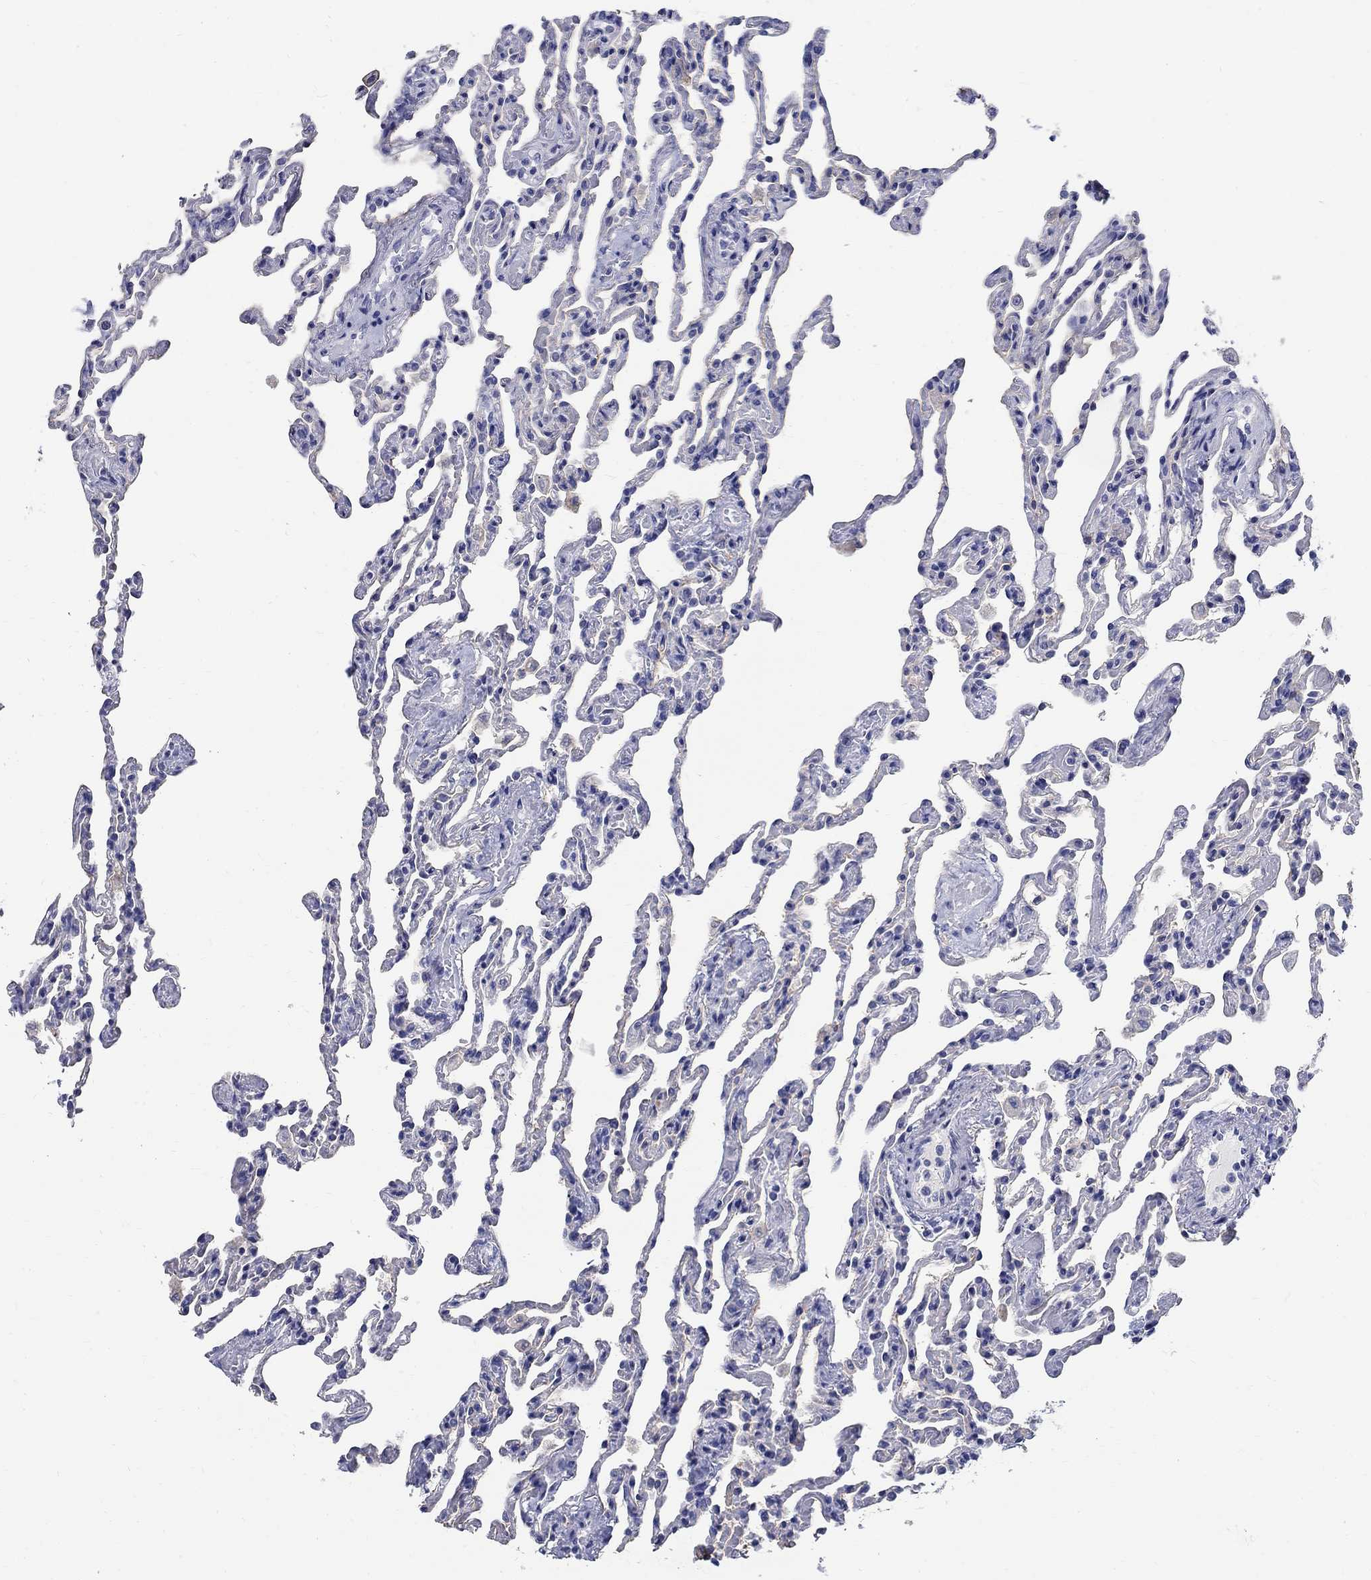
{"staining": {"intensity": "negative", "quantity": "none", "location": "none"}, "tissue": "lung", "cell_type": "Alveolar cells", "image_type": "normal", "snomed": [{"axis": "morphology", "description": "Normal tissue, NOS"}, {"axis": "topography", "description": "Lung"}], "caption": "Immunohistochemistry (IHC) histopathology image of benign lung: human lung stained with DAB (3,3'-diaminobenzidine) exhibits no significant protein expression in alveolar cells.", "gene": "SOX2", "patient": {"sex": "female", "age": 43}}